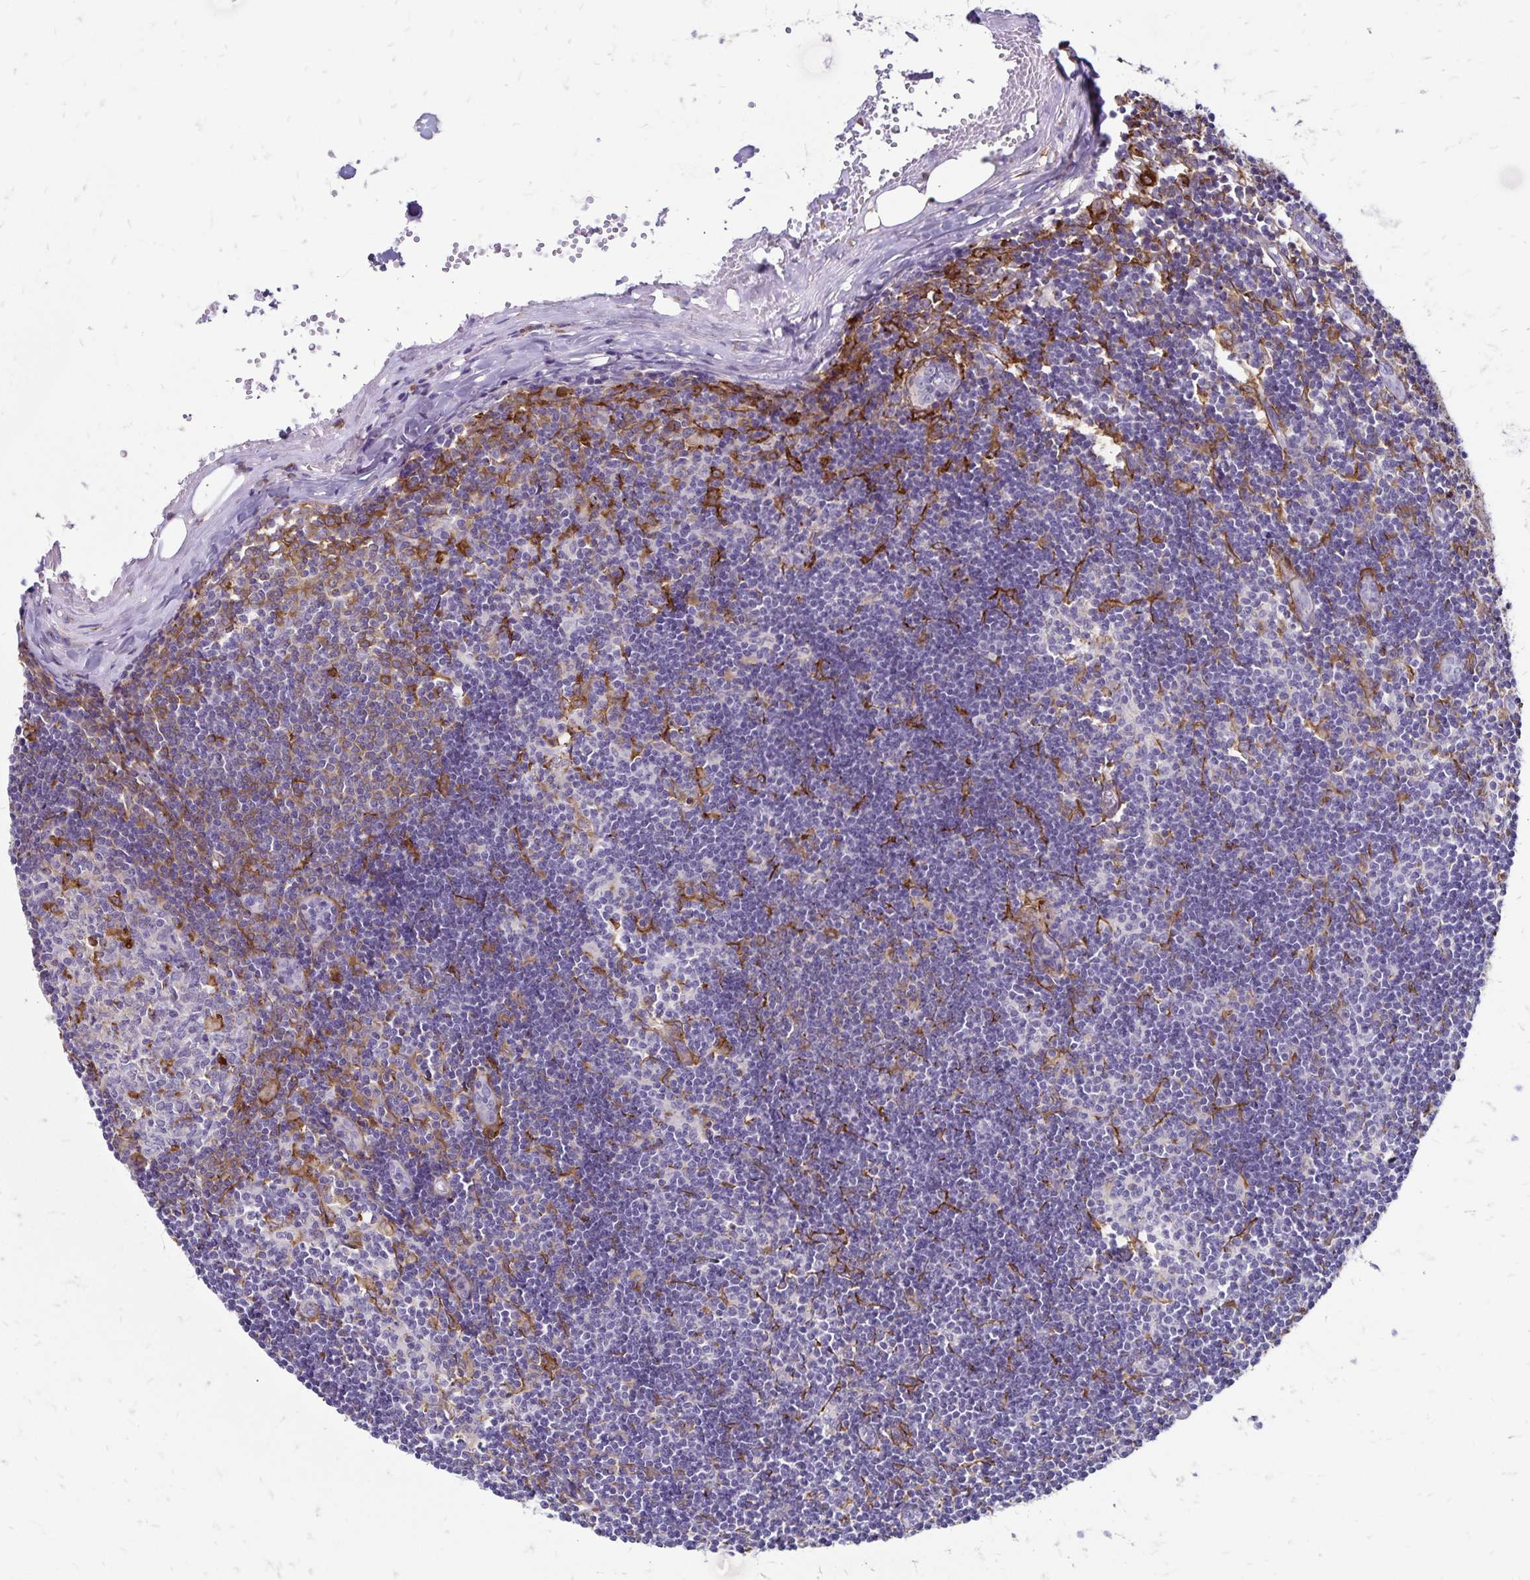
{"staining": {"intensity": "moderate", "quantity": "<25%", "location": "cytoplasmic/membranous"}, "tissue": "lymph node", "cell_type": "Germinal center cells", "image_type": "normal", "snomed": [{"axis": "morphology", "description": "Normal tissue, NOS"}, {"axis": "topography", "description": "Lymph node"}], "caption": "Immunohistochemistry (IHC) photomicrograph of benign human lymph node stained for a protein (brown), which demonstrates low levels of moderate cytoplasmic/membranous staining in about <25% of germinal center cells.", "gene": "TNS3", "patient": {"sex": "female", "age": 31}}